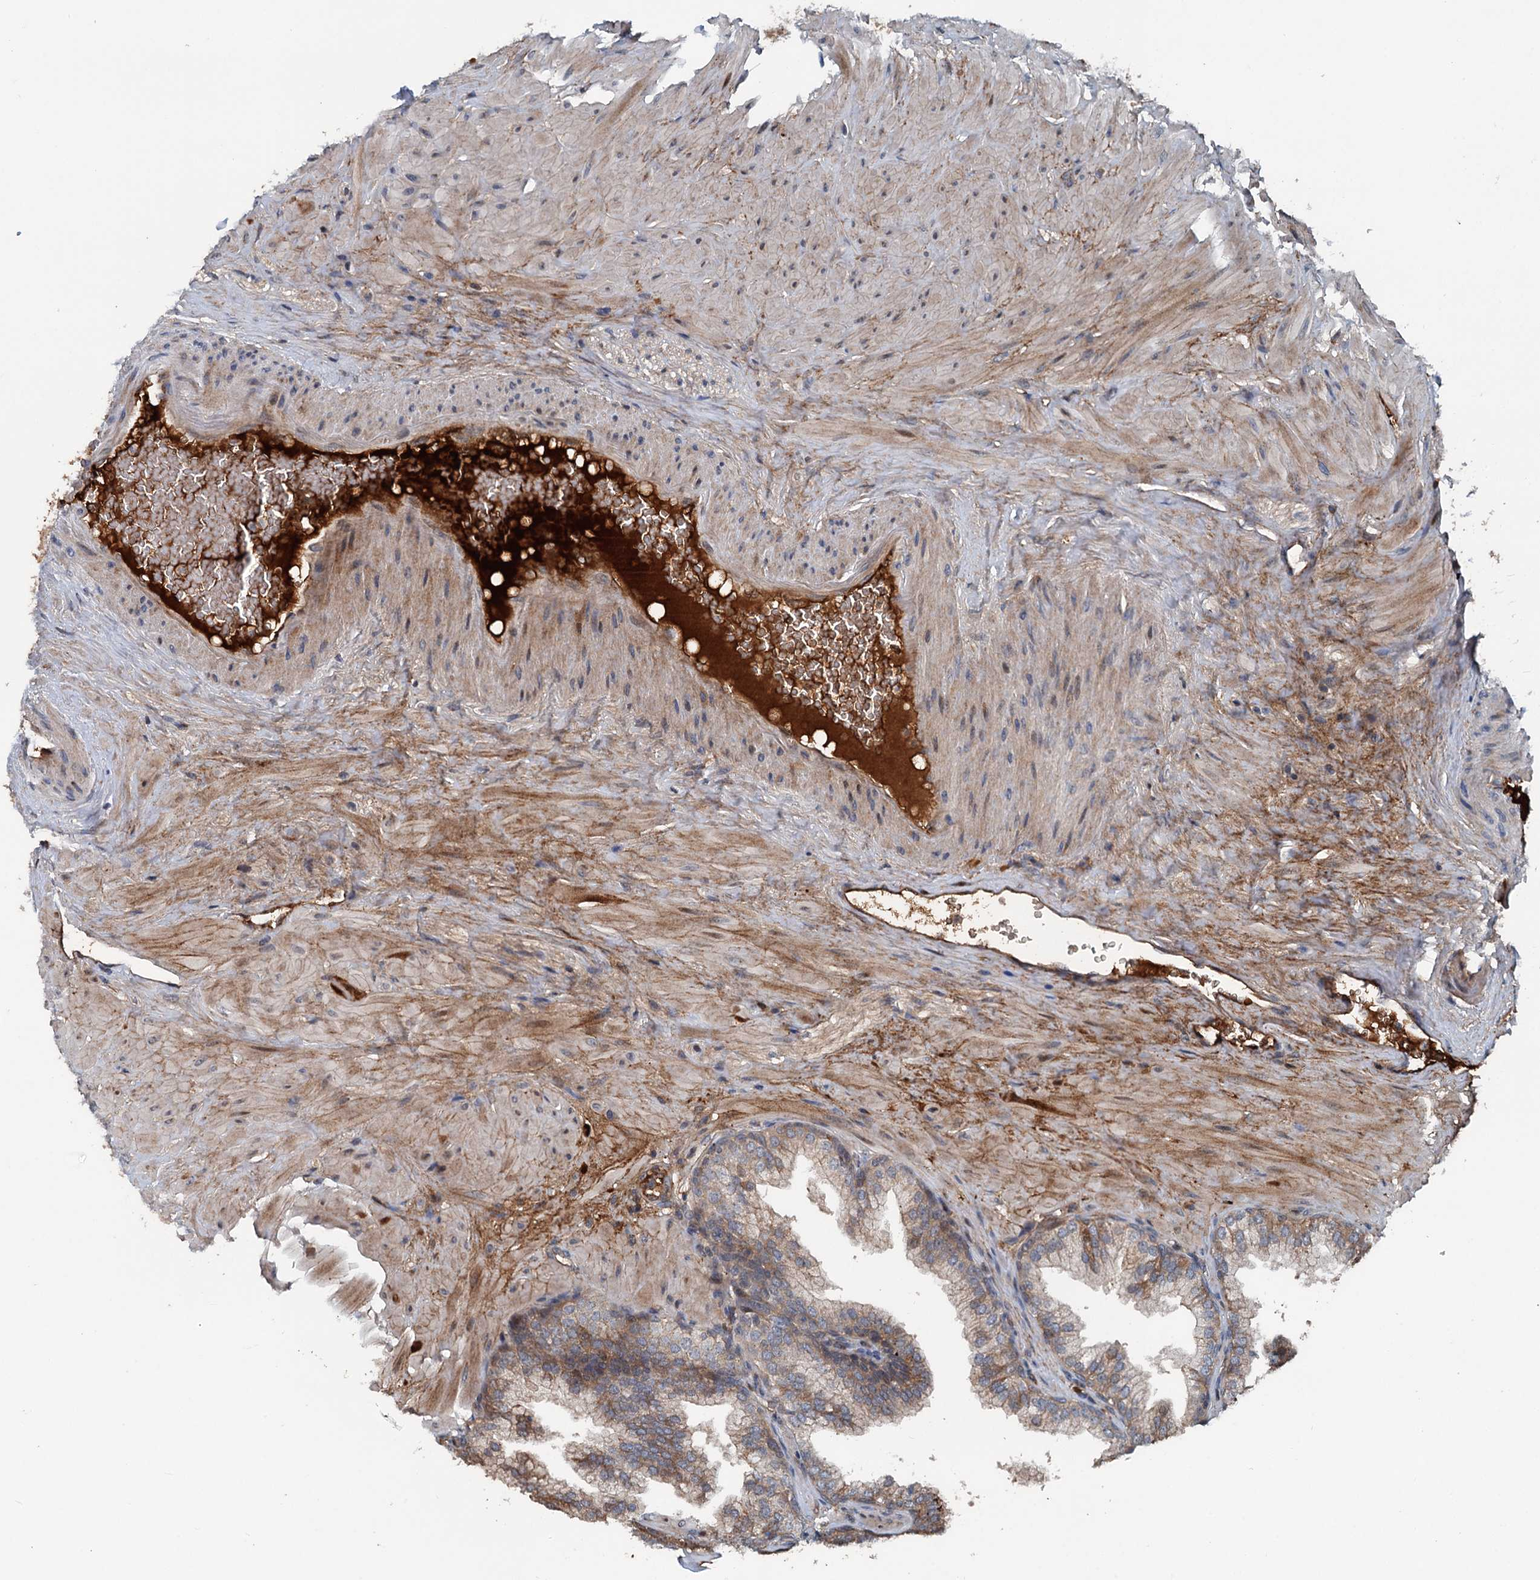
{"staining": {"intensity": "moderate", "quantity": "25%-75%", "location": "cytoplasmic/membranous"}, "tissue": "prostate", "cell_type": "Glandular cells", "image_type": "normal", "snomed": [{"axis": "morphology", "description": "Normal tissue, NOS"}, {"axis": "topography", "description": "Prostate"}], "caption": "The immunohistochemical stain labels moderate cytoplasmic/membranous expression in glandular cells of normal prostate. (IHC, brightfield microscopy, high magnification).", "gene": "TEDC1", "patient": {"sex": "male", "age": 60}}